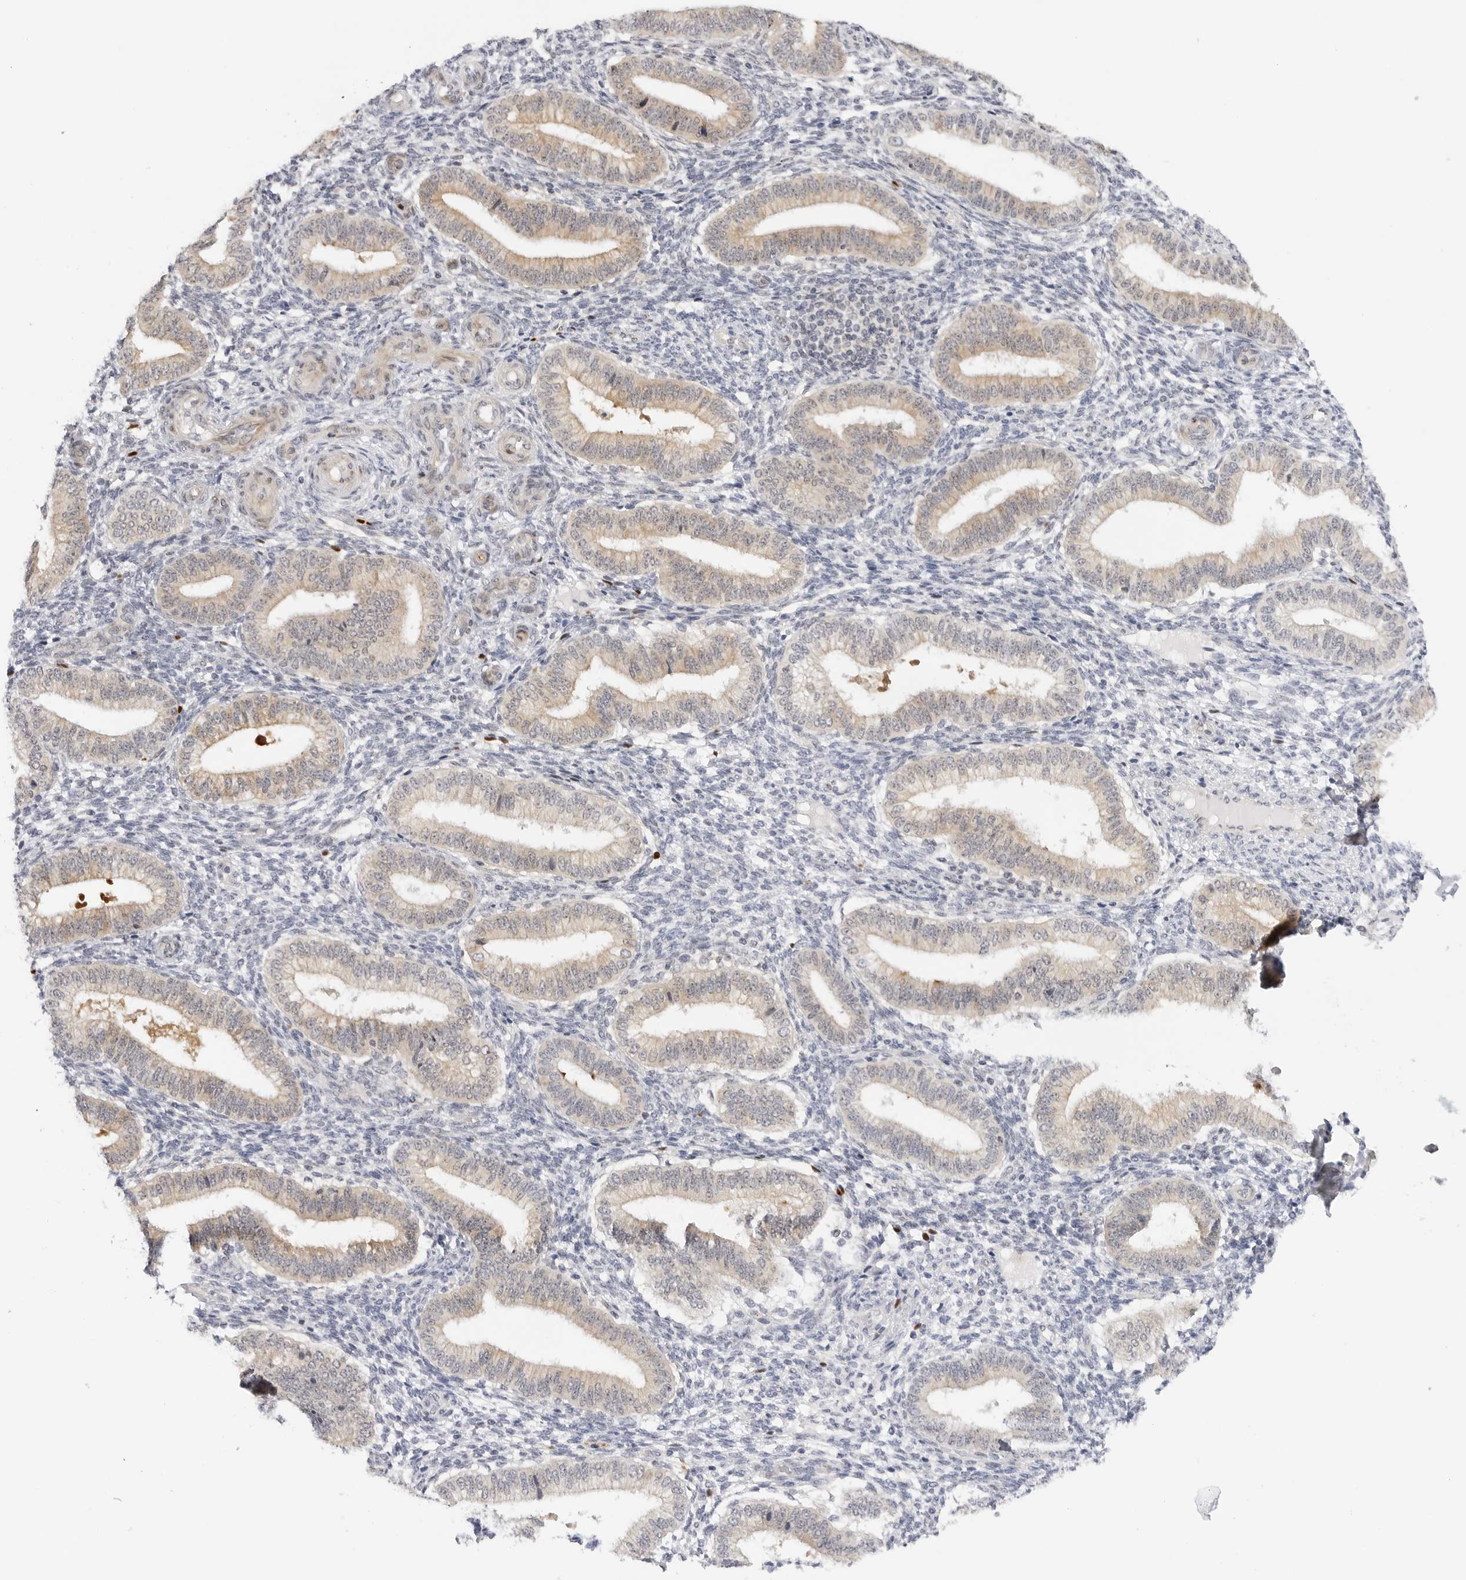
{"staining": {"intensity": "negative", "quantity": "none", "location": "none"}, "tissue": "endometrium", "cell_type": "Cells in endometrial stroma", "image_type": "normal", "snomed": [{"axis": "morphology", "description": "Normal tissue, NOS"}, {"axis": "topography", "description": "Endometrium"}], "caption": "Immunohistochemical staining of benign endometrium exhibits no significant expression in cells in endometrial stroma.", "gene": "MAP2K5", "patient": {"sex": "female", "age": 39}}